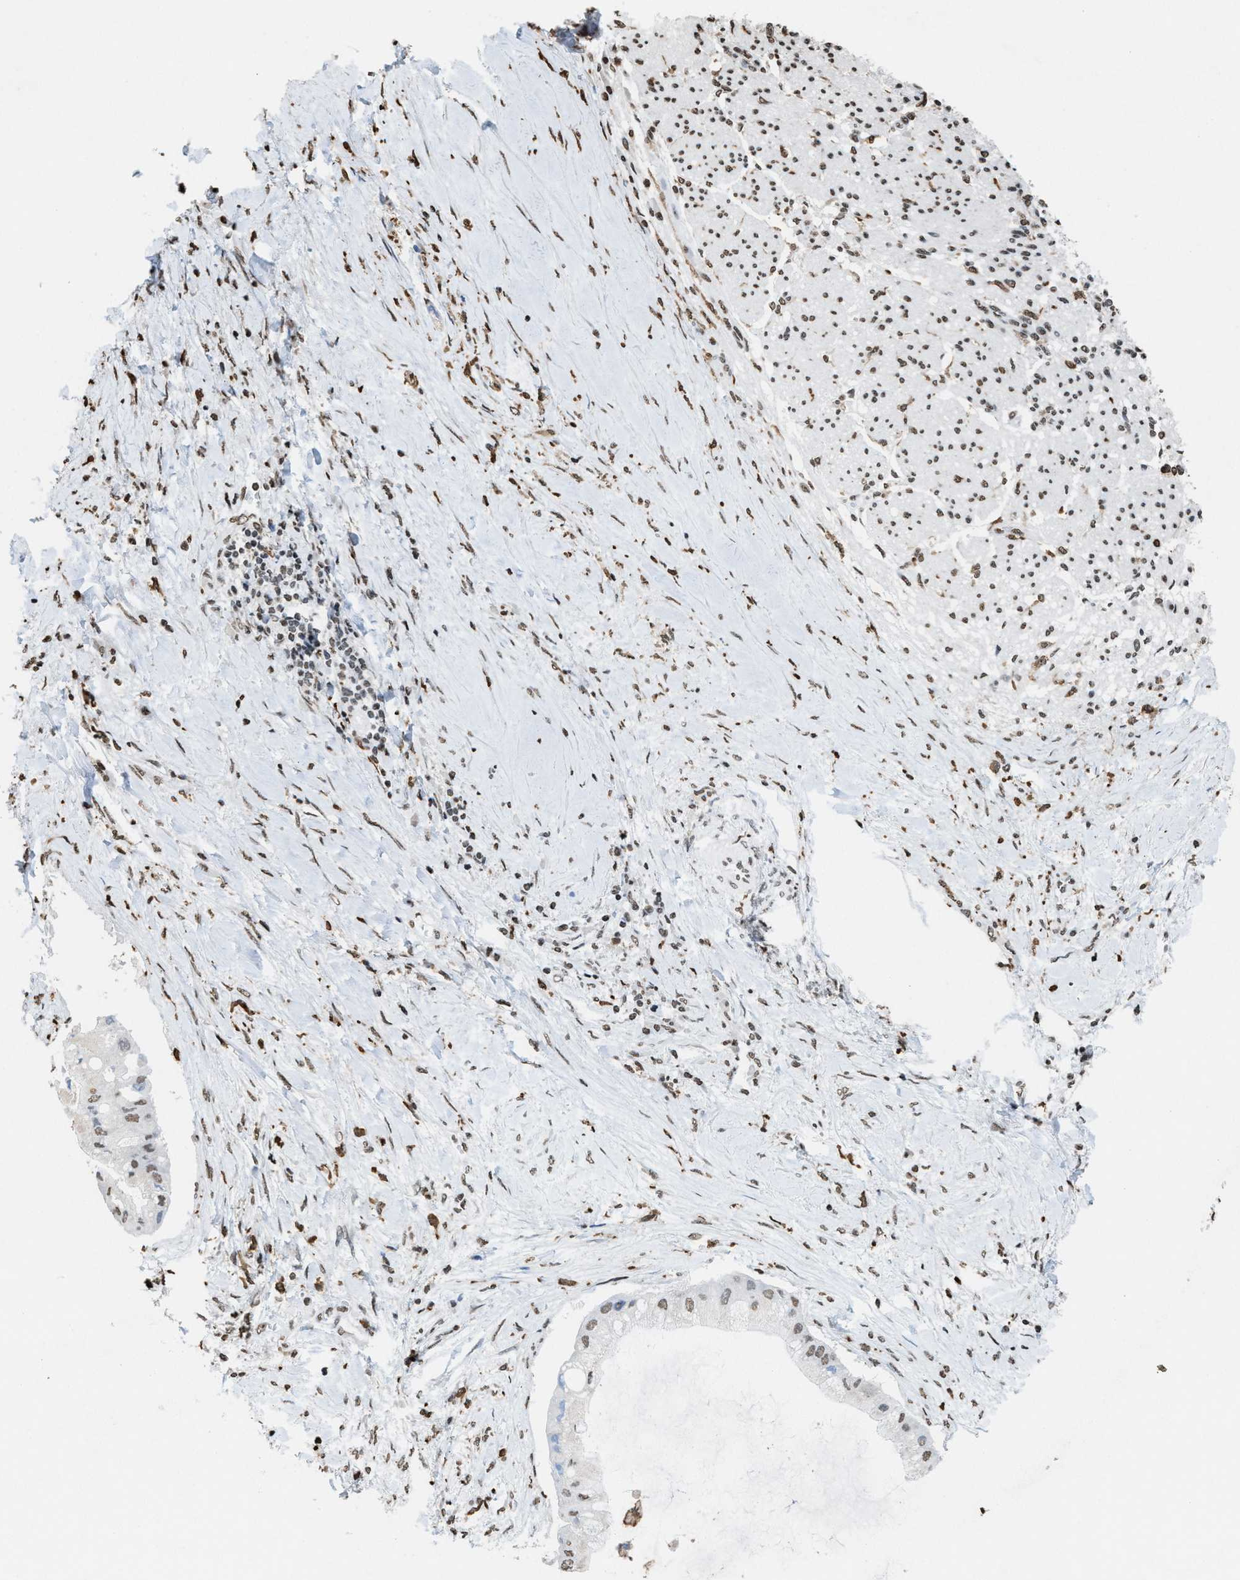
{"staining": {"intensity": "weak", "quantity": "25%-75%", "location": "nuclear"}, "tissue": "liver cancer", "cell_type": "Tumor cells", "image_type": "cancer", "snomed": [{"axis": "morphology", "description": "Cholangiocarcinoma"}, {"axis": "topography", "description": "Liver"}], "caption": "About 25%-75% of tumor cells in human cholangiocarcinoma (liver) reveal weak nuclear protein staining as visualized by brown immunohistochemical staining.", "gene": "NUP88", "patient": {"sex": "male", "age": 50}}